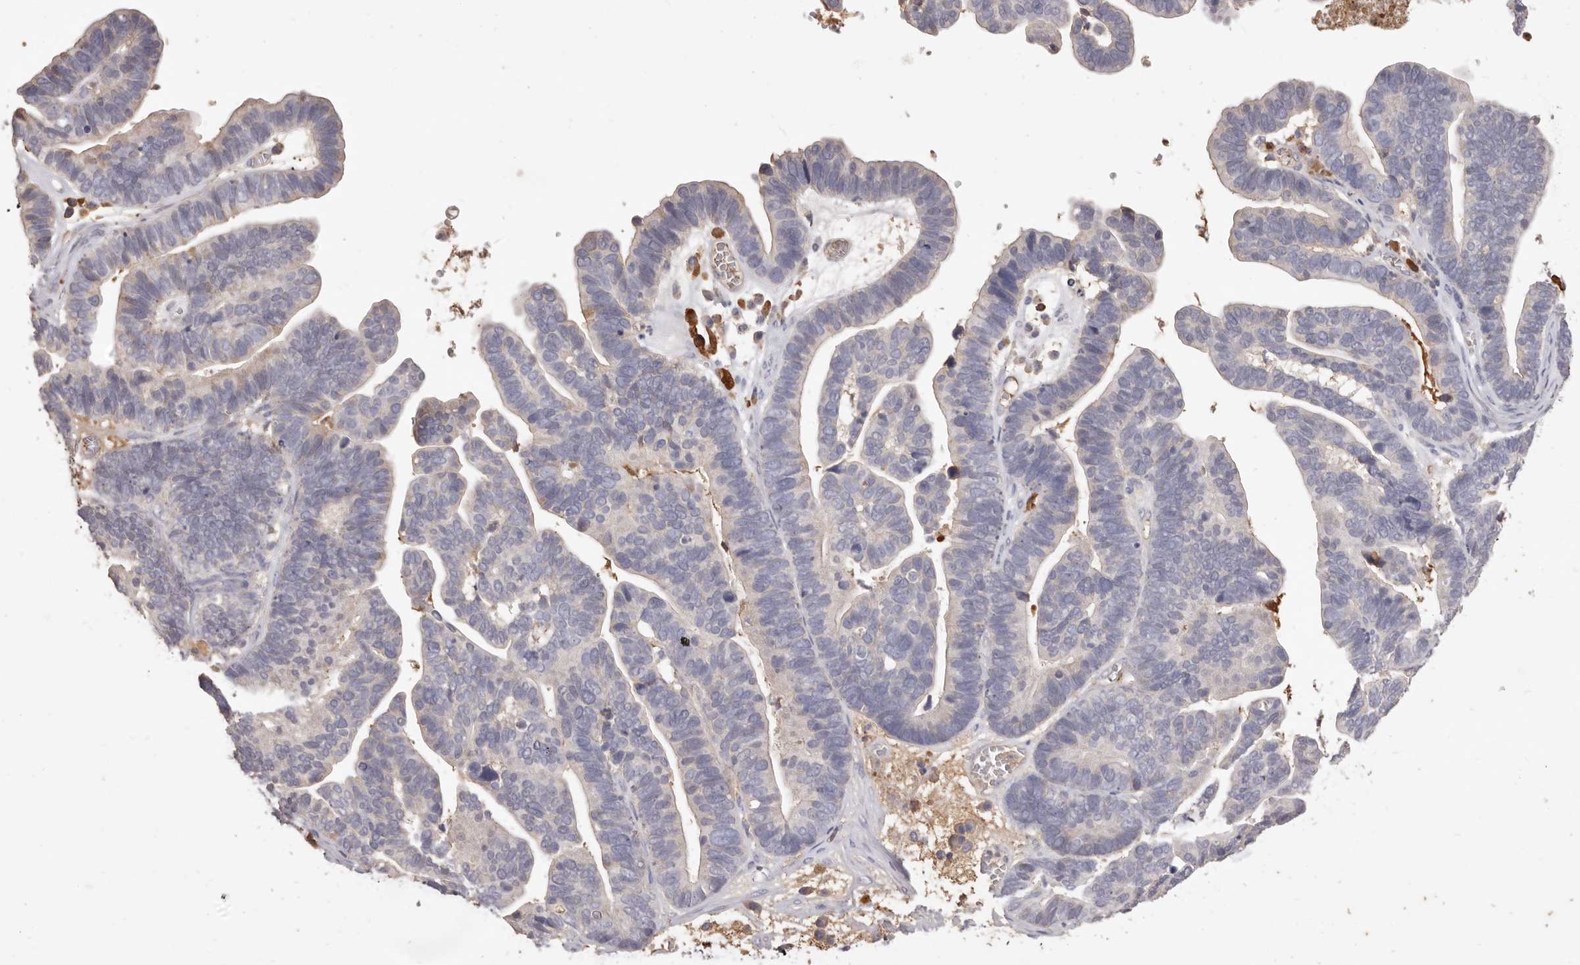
{"staining": {"intensity": "negative", "quantity": "none", "location": "none"}, "tissue": "ovarian cancer", "cell_type": "Tumor cells", "image_type": "cancer", "snomed": [{"axis": "morphology", "description": "Cystadenocarcinoma, serous, NOS"}, {"axis": "topography", "description": "Ovary"}], "caption": "Ovarian cancer was stained to show a protein in brown. There is no significant positivity in tumor cells.", "gene": "HCAR2", "patient": {"sex": "female", "age": 56}}